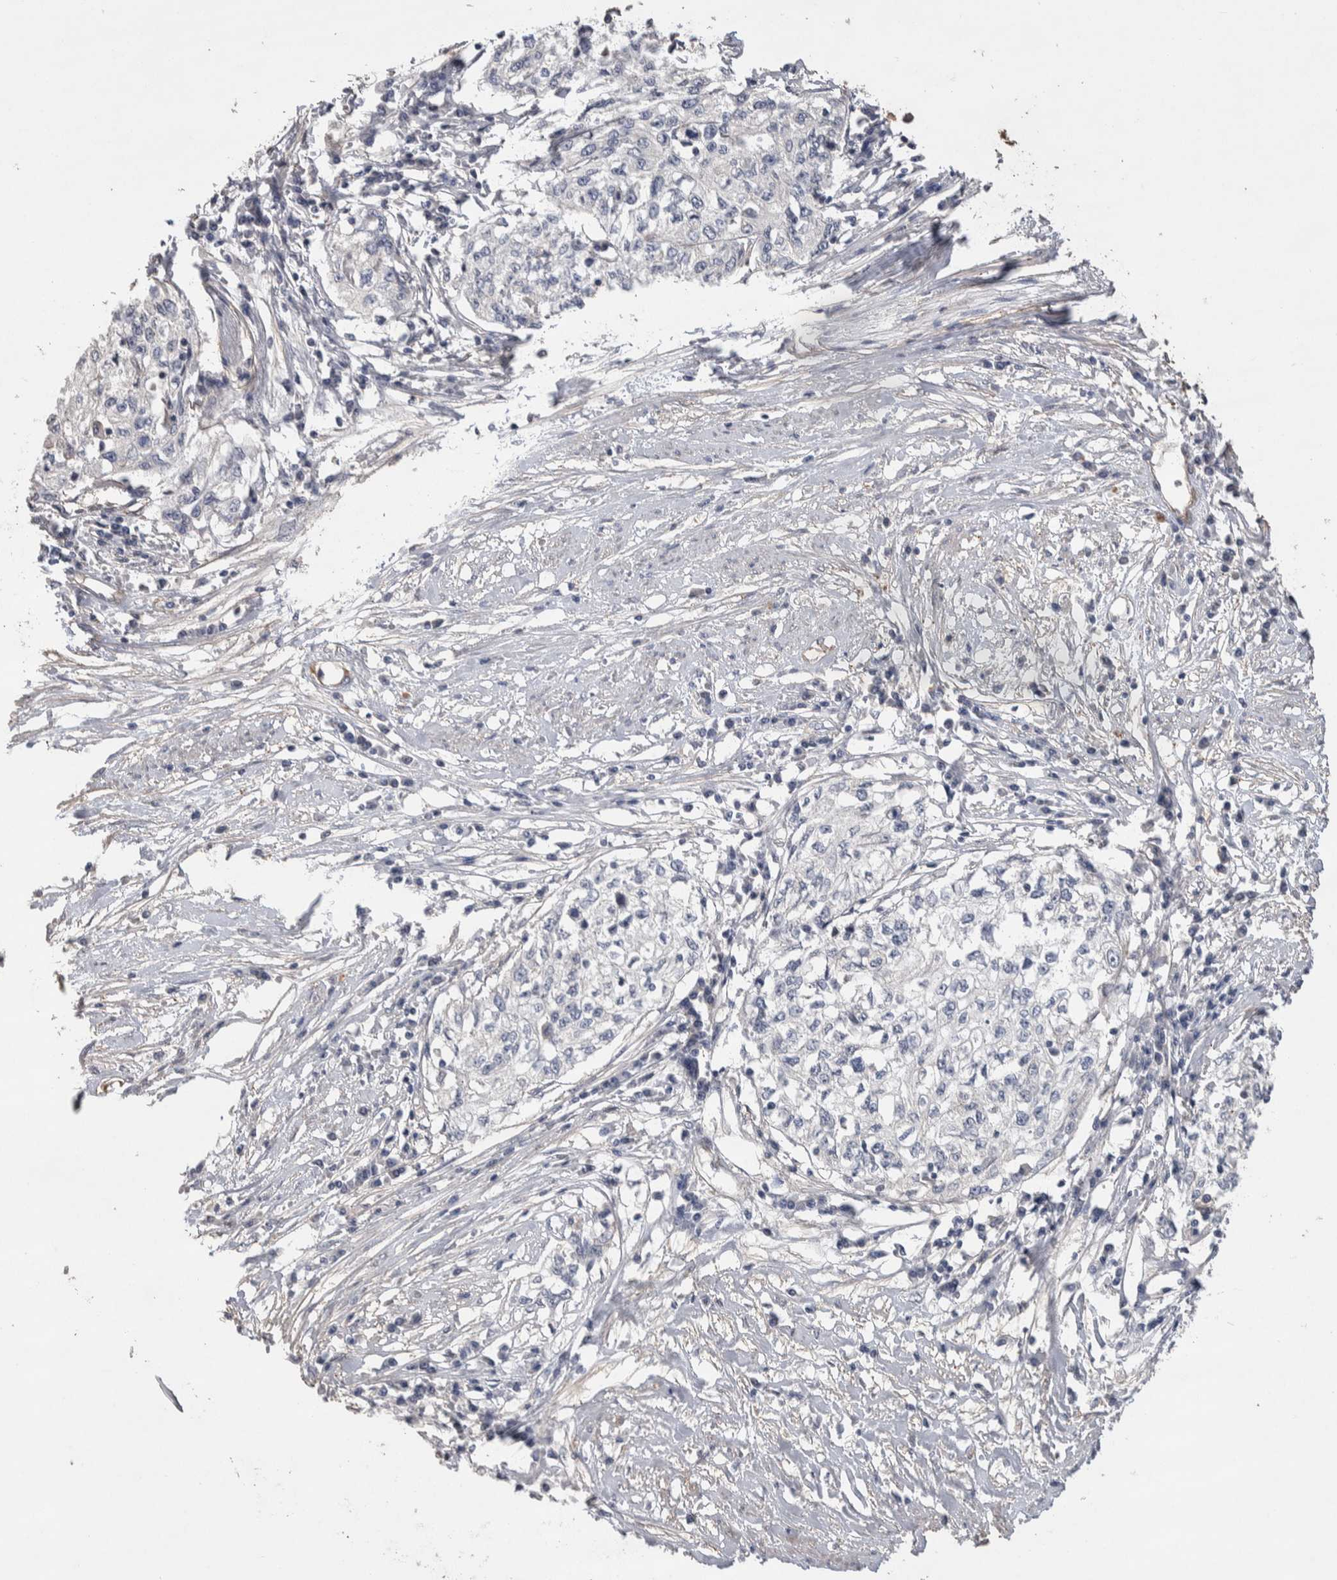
{"staining": {"intensity": "negative", "quantity": "none", "location": "none"}, "tissue": "cervical cancer", "cell_type": "Tumor cells", "image_type": "cancer", "snomed": [{"axis": "morphology", "description": "Squamous cell carcinoma, NOS"}, {"axis": "topography", "description": "Cervix"}], "caption": "Tumor cells show no significant expression in cervical squamous cell carcinoma.", "gene": "GCNA", "patient": {"sex": "female", "age": 57}}